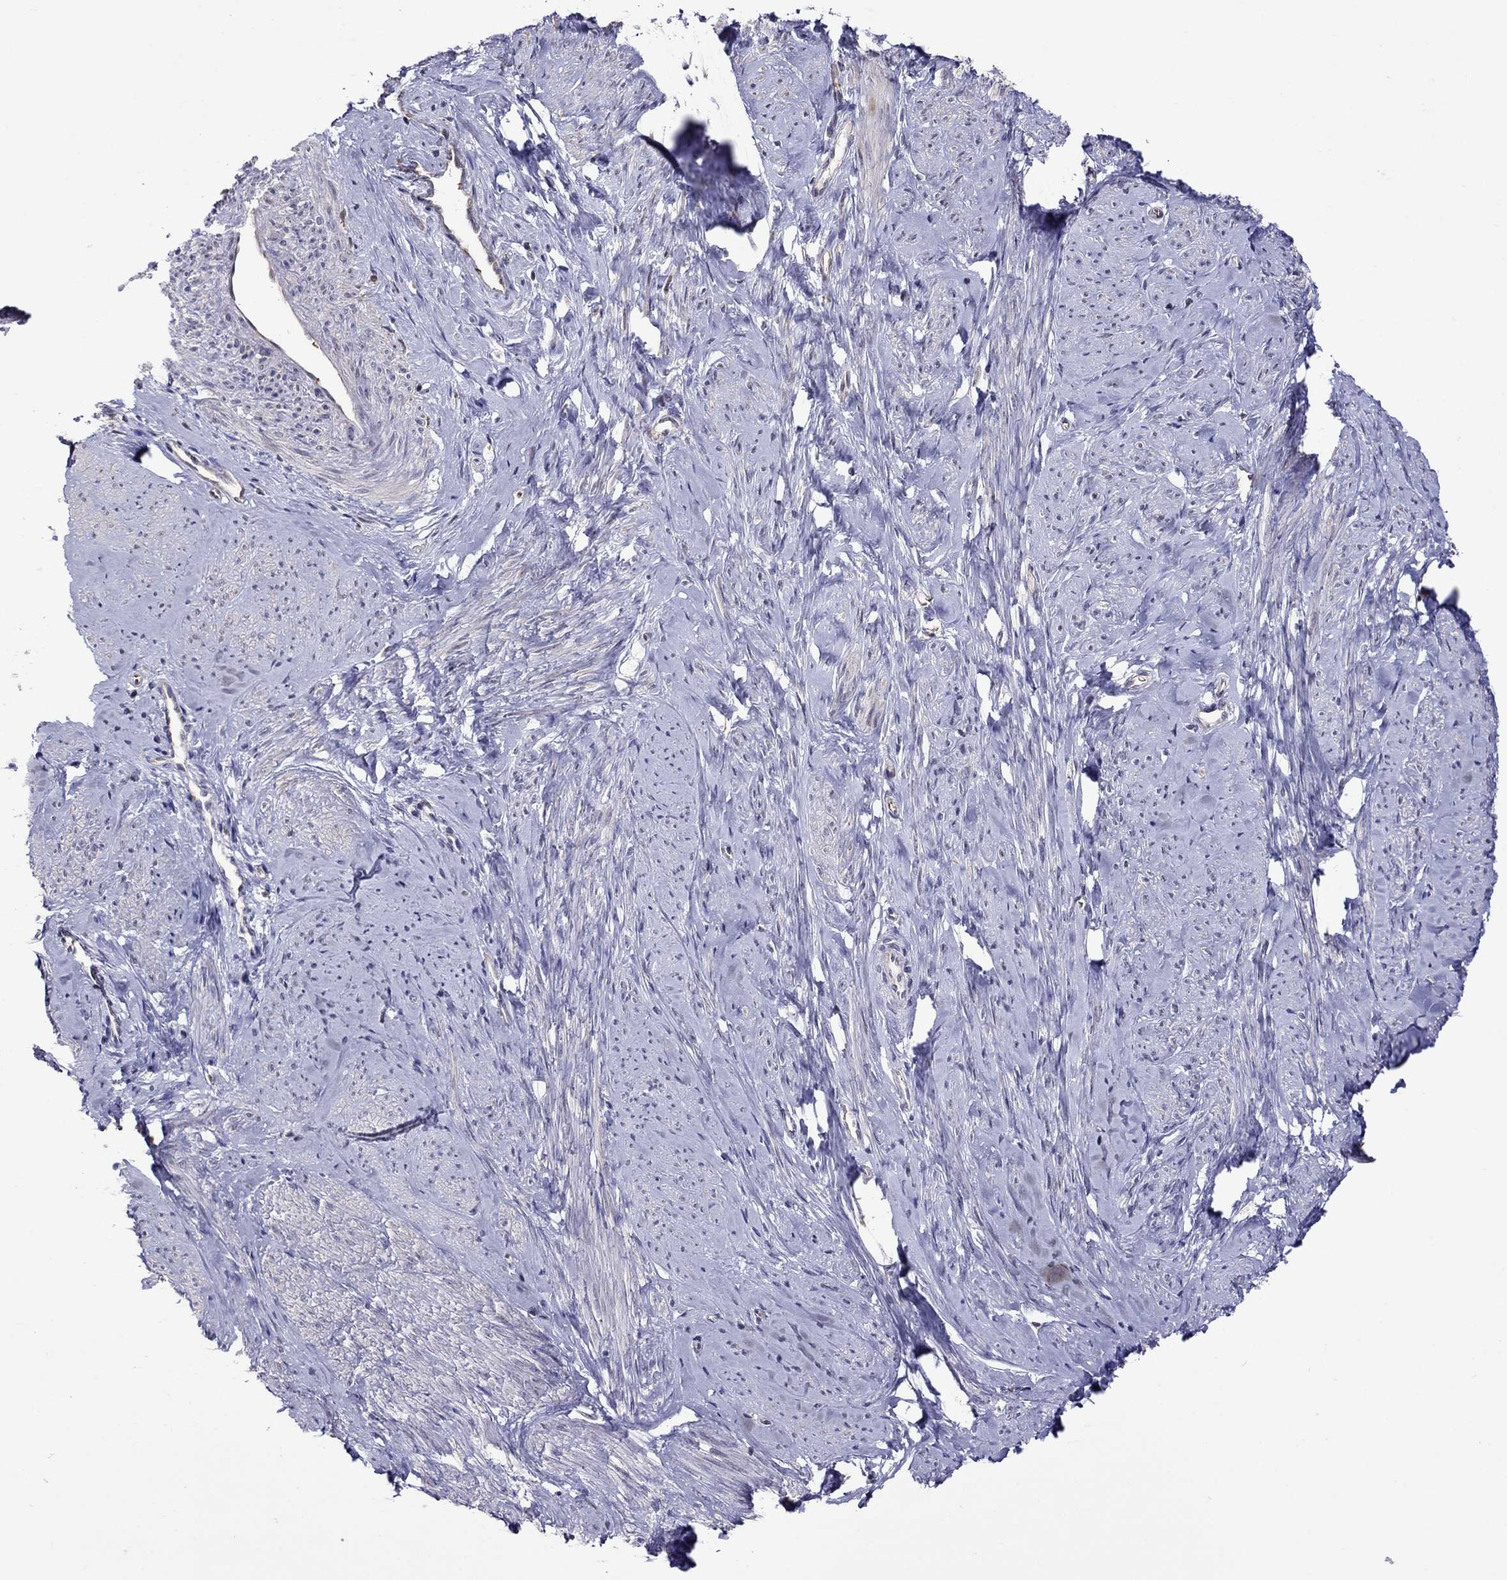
{"staining": {"intensity": "negative", "quantity": "none", "location": "none"}, "tissue": "smooth muscle", "cell_type": "Smooth muscle cells", "image_type": "normal", "snomed": [{"axis": "morphology", "description": "Normal tissue, NOS"}, {"axis": "topography", "description": "Smooth muscle"}], "caption": "DAB (3,3'-diaminobenzidine) immunohistochemical staining of unremarkable smooth muscle shows no significant expression in smooth muscle cells. The staining was performed using DAB (3,3'-diaminobenzidine) to visualize the protein expression in brown, while the nuclei were stained in blue with hematoxylin (Magnification: 20x).", "gene": "ADAM28", "patient": {"sex": "female", "age": 48}}